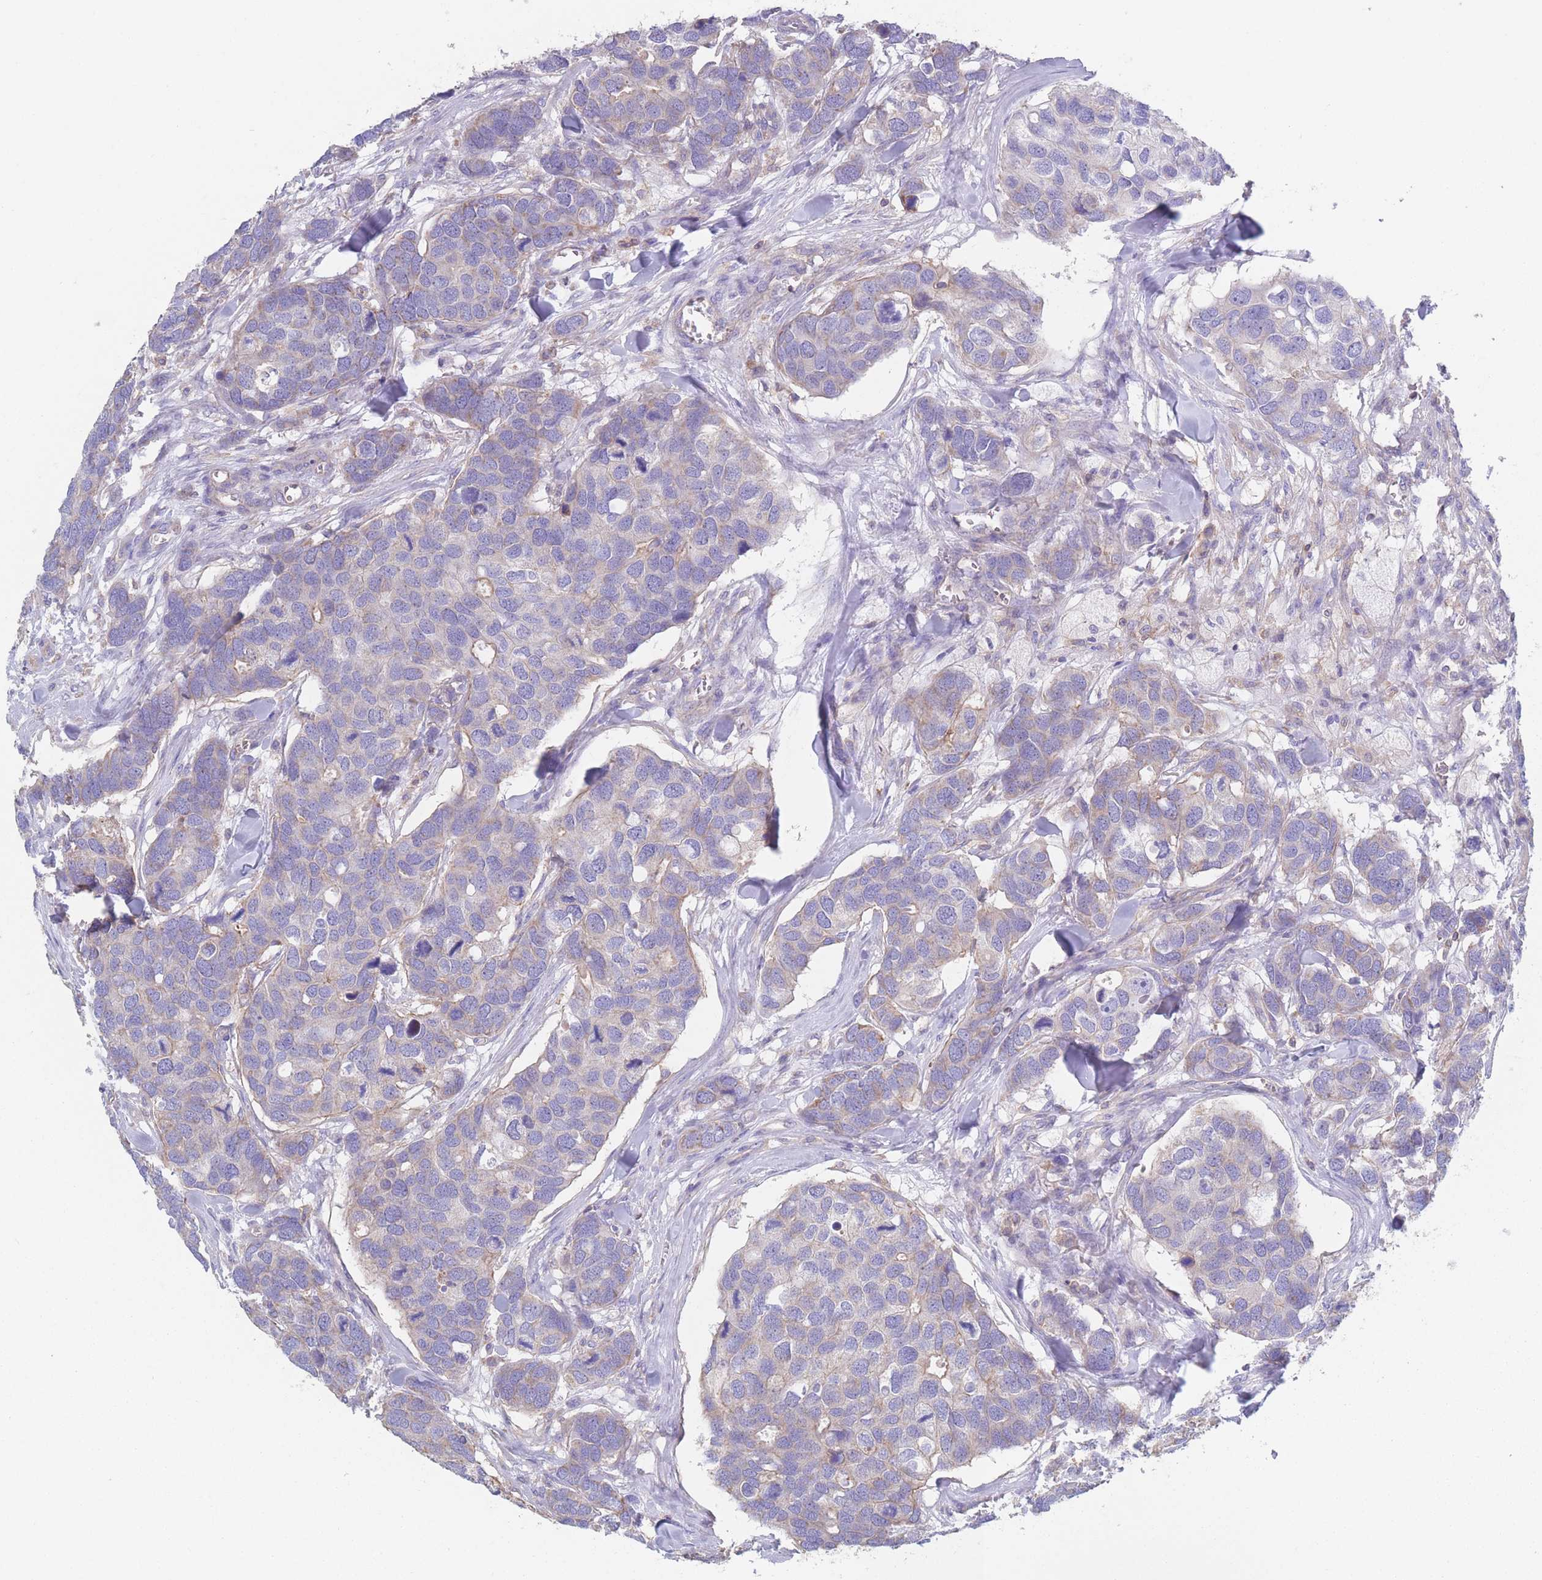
{"staining": {"intensity": "weak", "quantity": "25%-75%", "location": "cytoplasmic/membranous"}, "tissue": "breast cancer", "cell_type": "Tumor cells", "image_type": "cancer", "snomed": [{"axis": "morphology", "description": "Duct carcinoma"}, {"axis": "topography", "description": "Breast"}], "caption": "An image of human breast intraductal carcinoma stained for a protein displays weak cytoplasmic/membranous brown staining in tumor cells. (DAB = brown stain, brightfield microscopy at high magnification).", "gene": "ADH1A", "patient": {"sex": "female", "age": 83}}